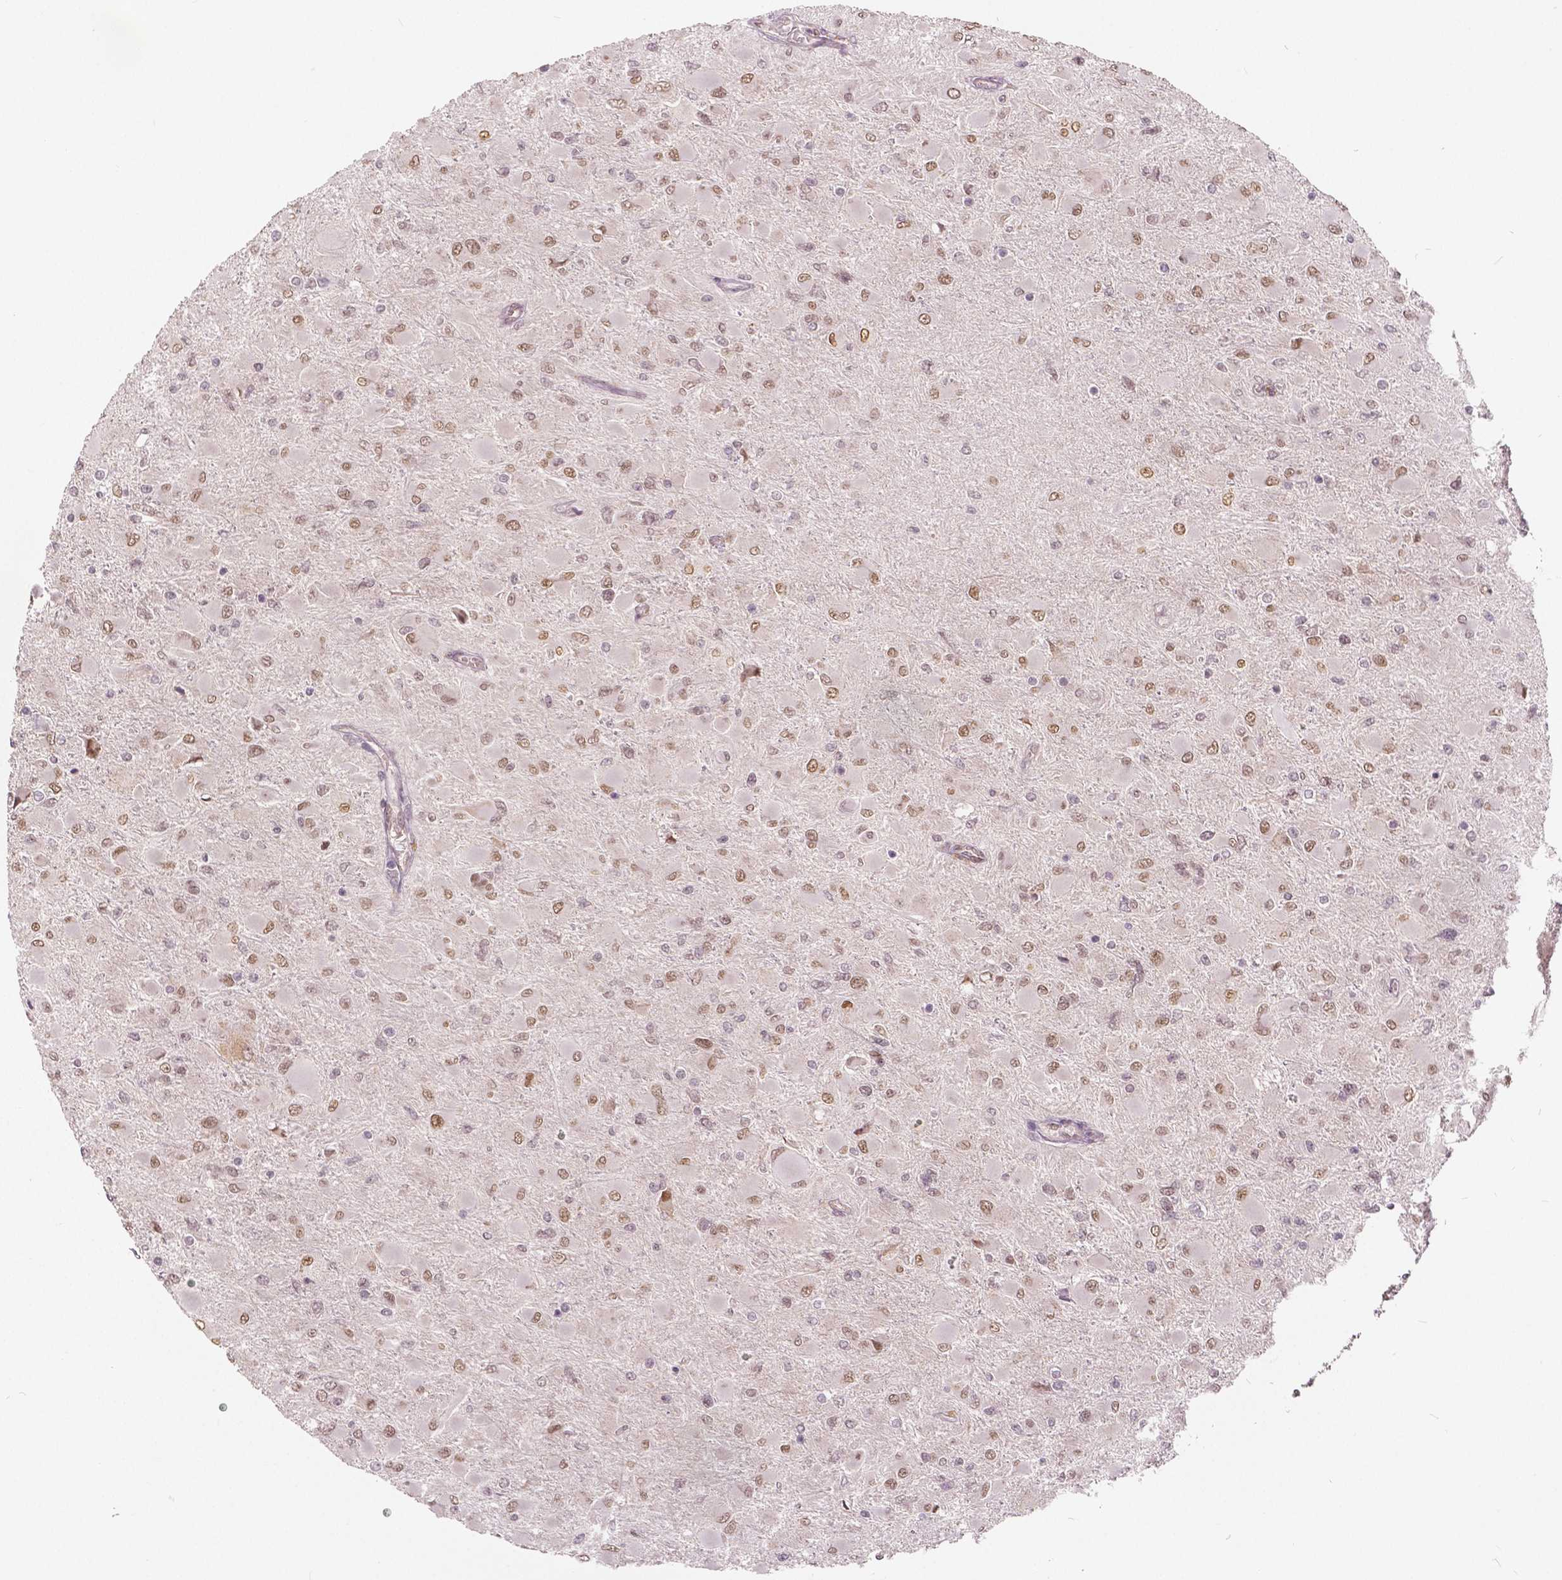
{"staining": {"intensity": "weak", "quantity": ">75%", "location": "nuclear"}, "tissue": "glioma", "cell_type": "Tumor cells", "image_type": "cancer", "snomed": [{"axis": "morphology", "description": "Glioma, malignant, High grade"}, {"axis": "topography", "description": "Cerebral cortex"}], "caption": "A photomicrograph of malignant glioma (high-grade) stained for a protein shows weak nuclear brown staining in tumor cells. (Stains: DAB in brown, nuclei in blue, Microscopy: brightfield microscopy at high magnification).", "gene": "HMBOX1", "patient": {"sex": "female", "age": 36}}